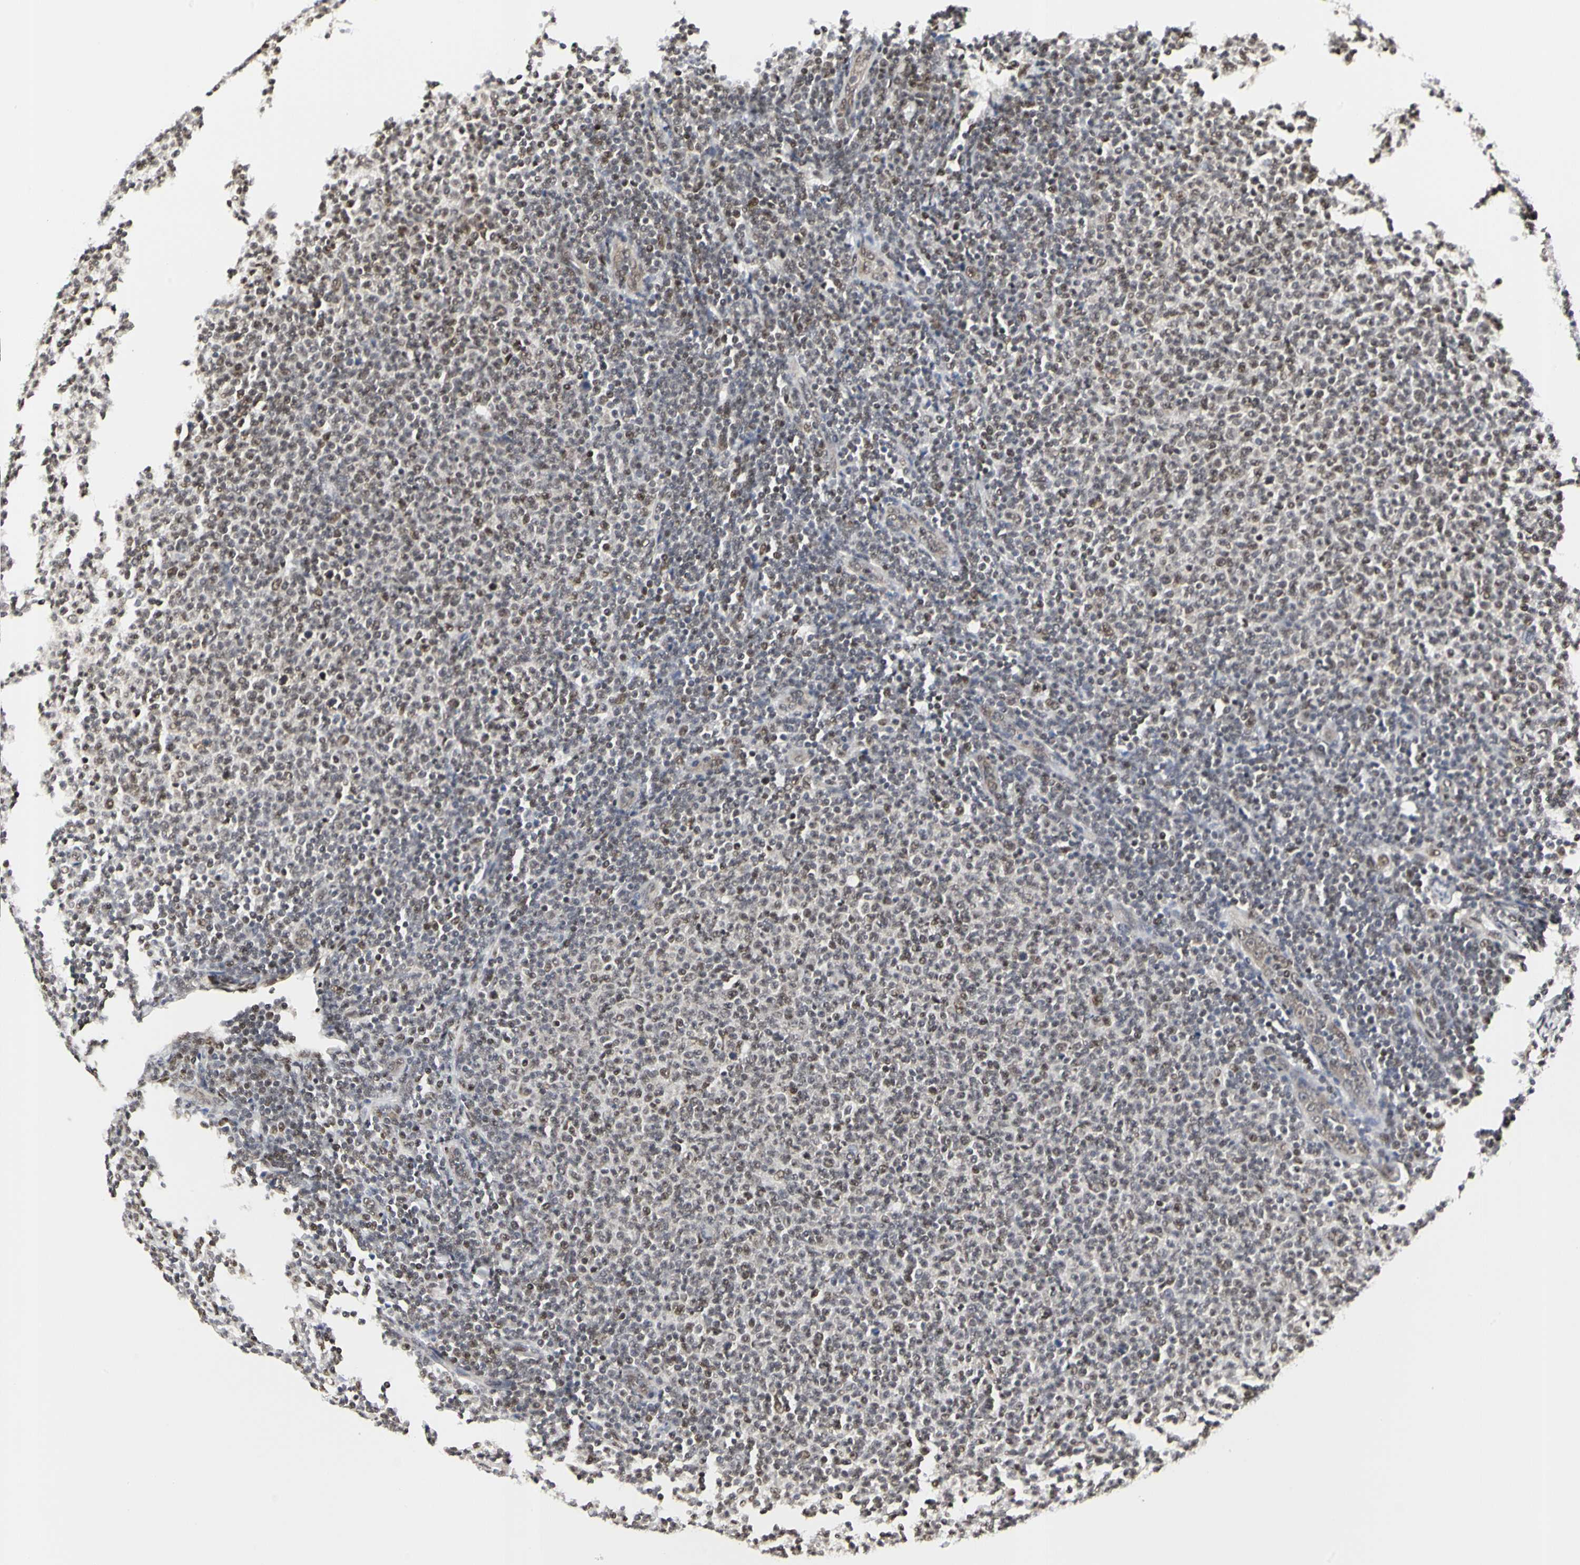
{"staining": {"intensity": "moderate", "quantity": "25%-75%", "location": "nuclear"}, "tissue": "lymphoma", "cell_type": "Tumor cells", "image_type": "cancer", "snomed": [{"axis": "morphology", "description": "Malignant lymphoma, non-Hodgkin's type, Low grade"}, {"axis": "topography", "description": "Lymph node"}], "caption": "Immunohistochemistry of lymphoma exhibits medium levels of moderate nuclear expression in approximately 25%-75% of tumor cells. The protein is shown in brown color, while the nuclei are stained blue.", "gene": "PRMT3", "patient": {"sex": "male", "age": 66}}